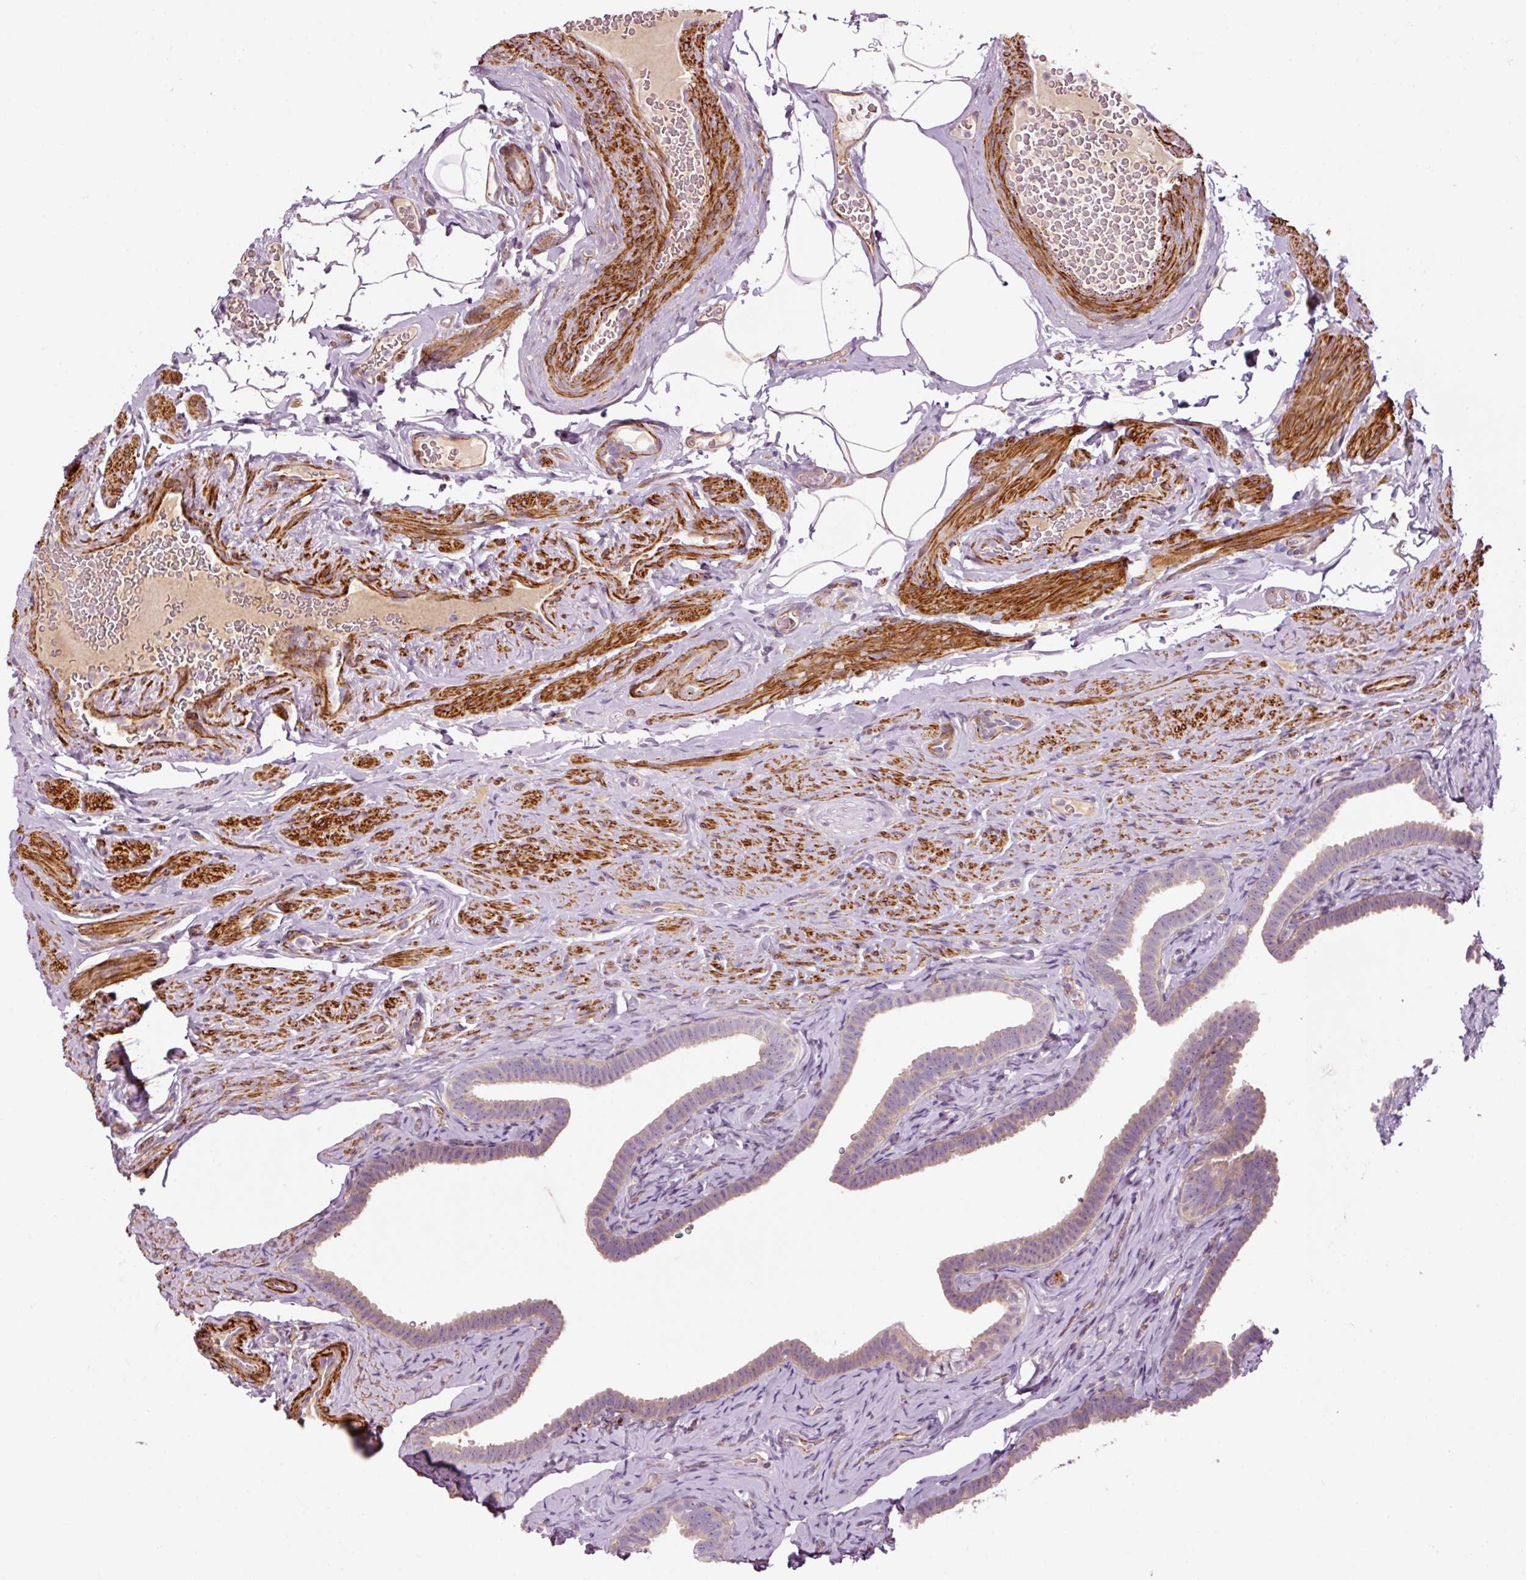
{"staining": {"intensity": "weak", "quantity": "<25%", "location": "cytoplasmic/membranous"}, "tissue": "fallopian tube", "cell_type": "Glandular cells", "image_type": "normal", "snomed": [{"axis": "morphology", "description": "Normal tissue, NOS"}, {"axis": "topography", "description": "Fallopian tube"}], "caption": "The image exhibits no significant positivity in glandular cells of fallopian tube.", "gene": "ANKRD20A1", "patient": {"sex": "female", "age": 69}}